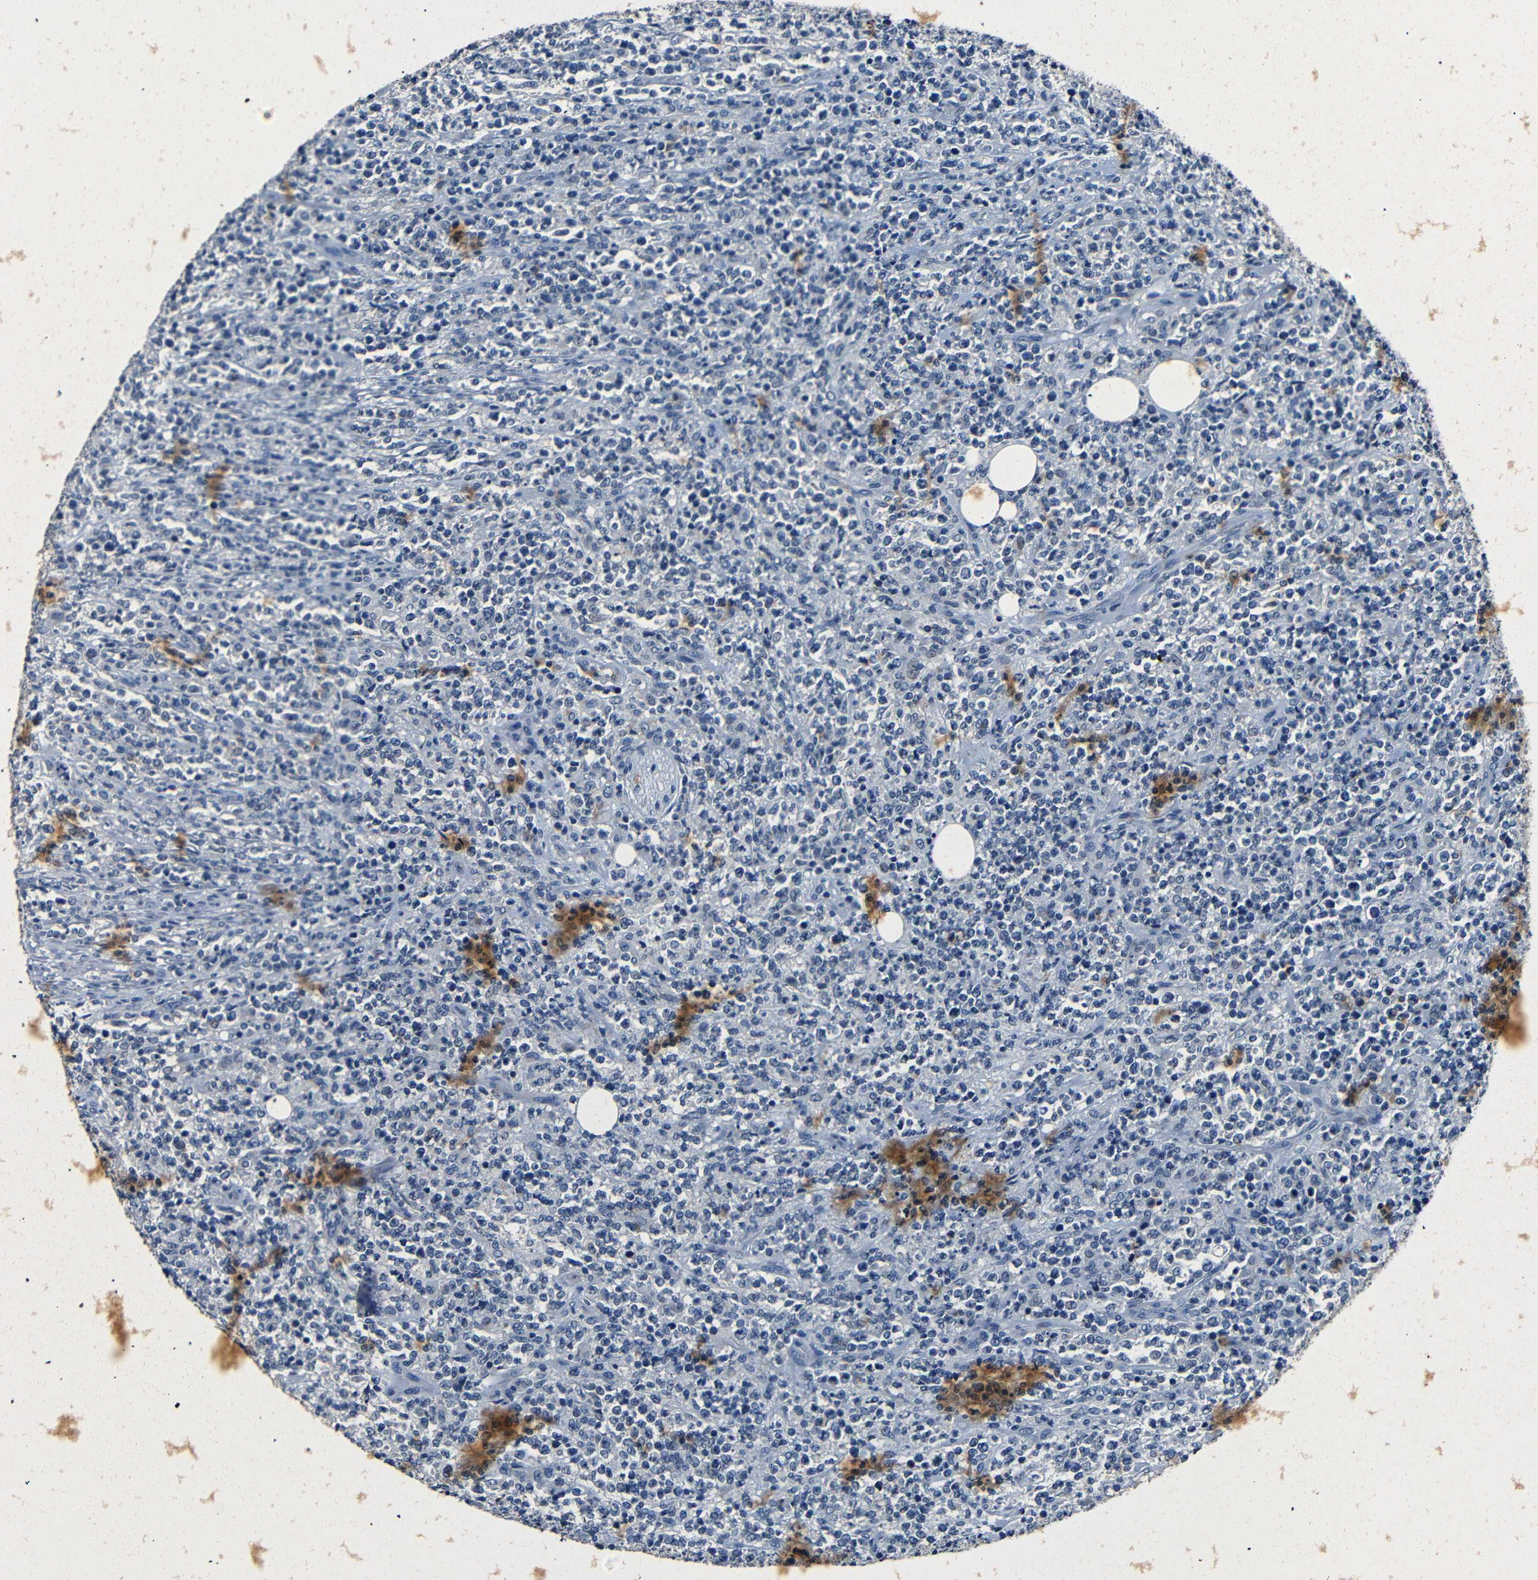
{"staining": {"intensity": "negative", "quantity": "none", "location": "none"}, "tissue": "lymphoma", "cell_type": "Tumor cells", "image_type": "cancer", "snomed": [{"axis": "morphology", "description": "Malignant lymphoma, non-Hodgkin's type, High grade"}, {"axis": "topography", "description": "Soft tissue"}], "caption": "There is no significant staining in tumor cells of malignant lymphoma, non-Hodgkin's type (high-grade).", "gene": "NCMAP", "patient": {"sex": "male", "age": 18}}